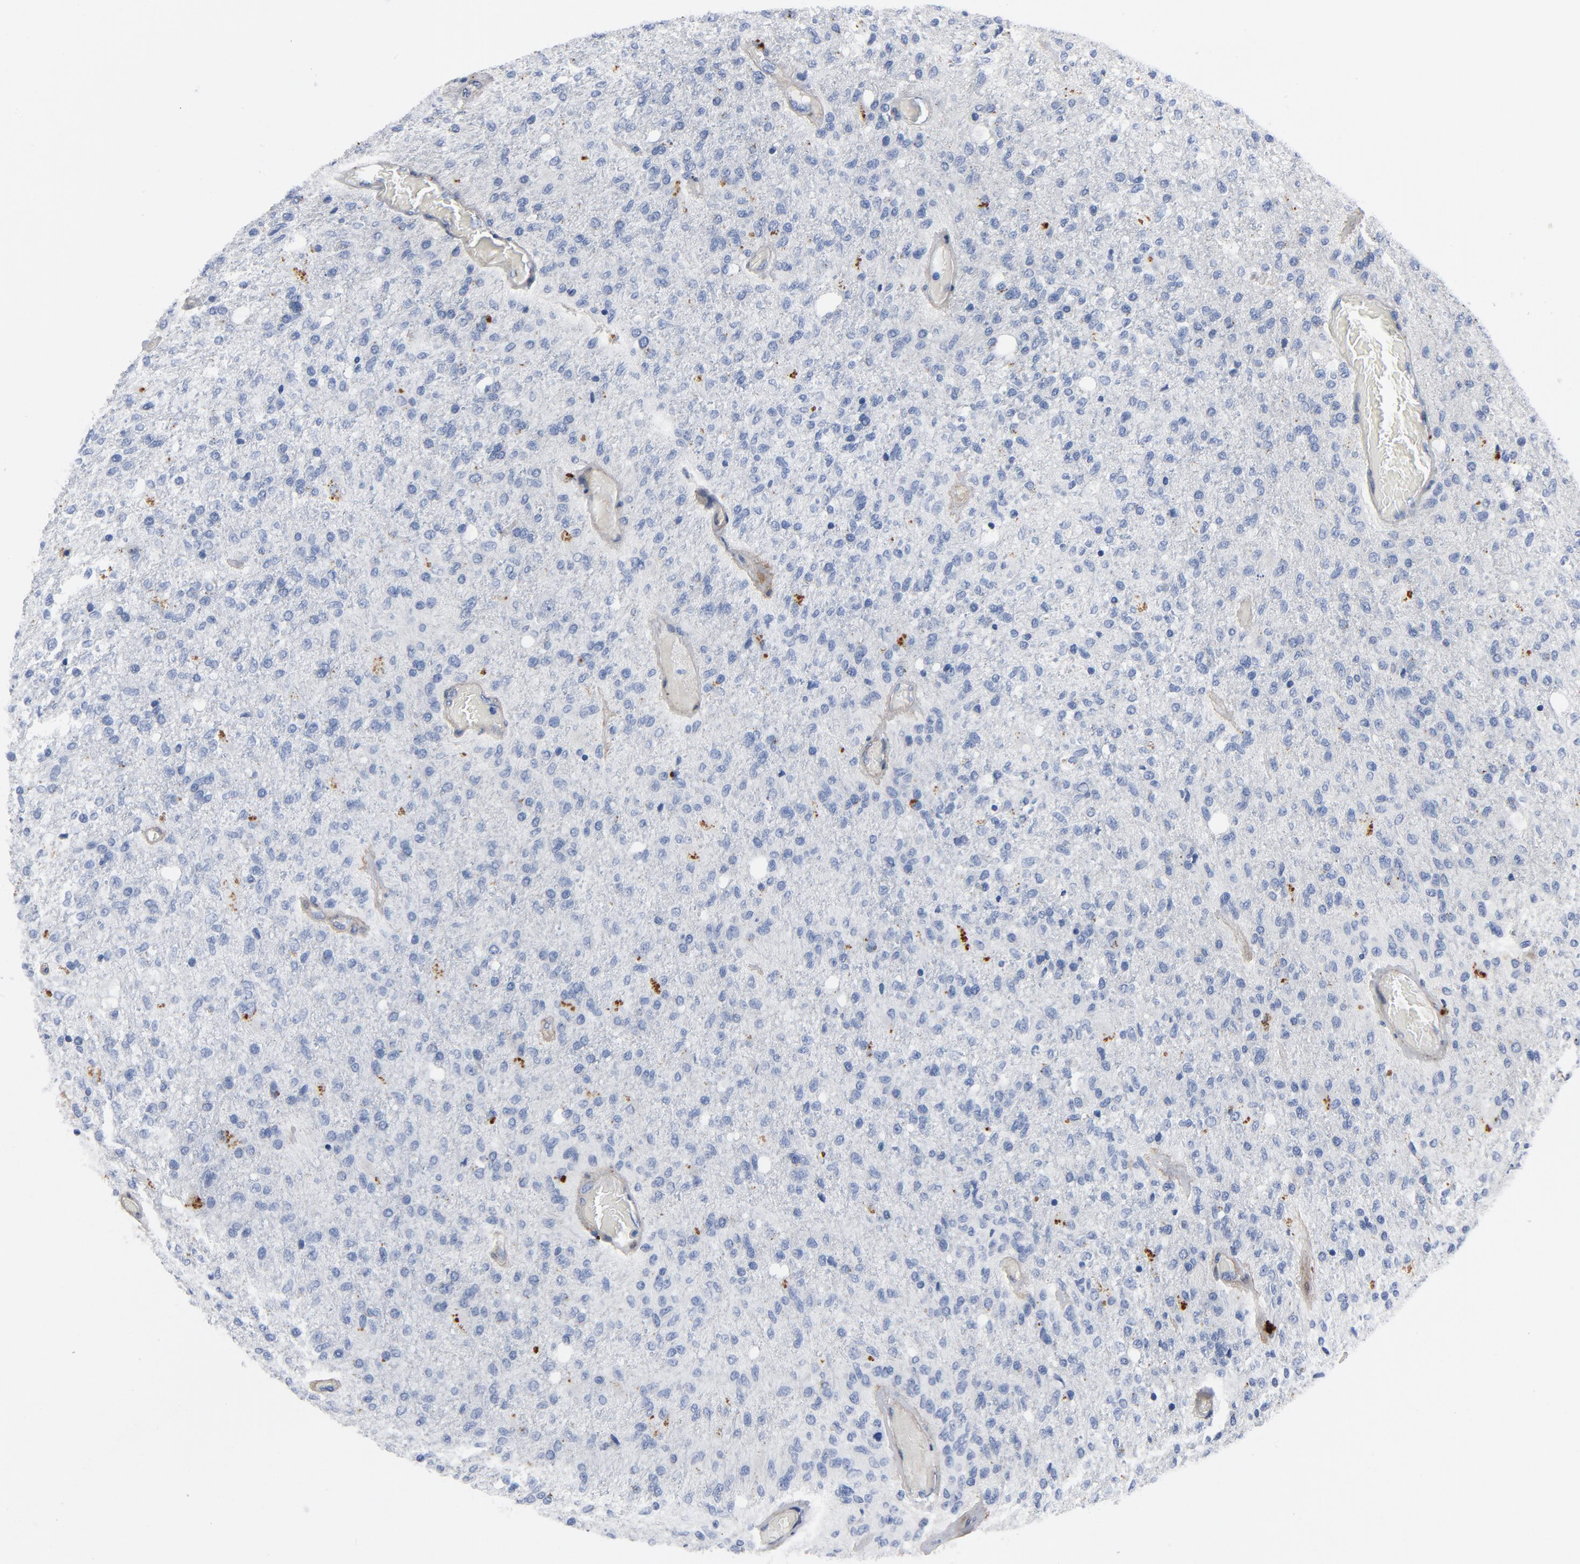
{"staining": {"intensity": "negative", "quantity": "none", "location": "none"}, "tissue": "glioma", "cell_type": "Tumor cells", "image_type": "cancer", "snomed": [{"axis": "morphology", "description": "Normal tissue, NOS"}, {"axis": "morphology", "description": "Glioma, malignant, High grade"}, {"axis": "topography", "description": "Cerebral cortex"}], "caption": "Tumor cells show no significant expression in malignant glioma (high-grade).", "gene": "LAMC1", "patient": {"sex": "male", "age": 77}}